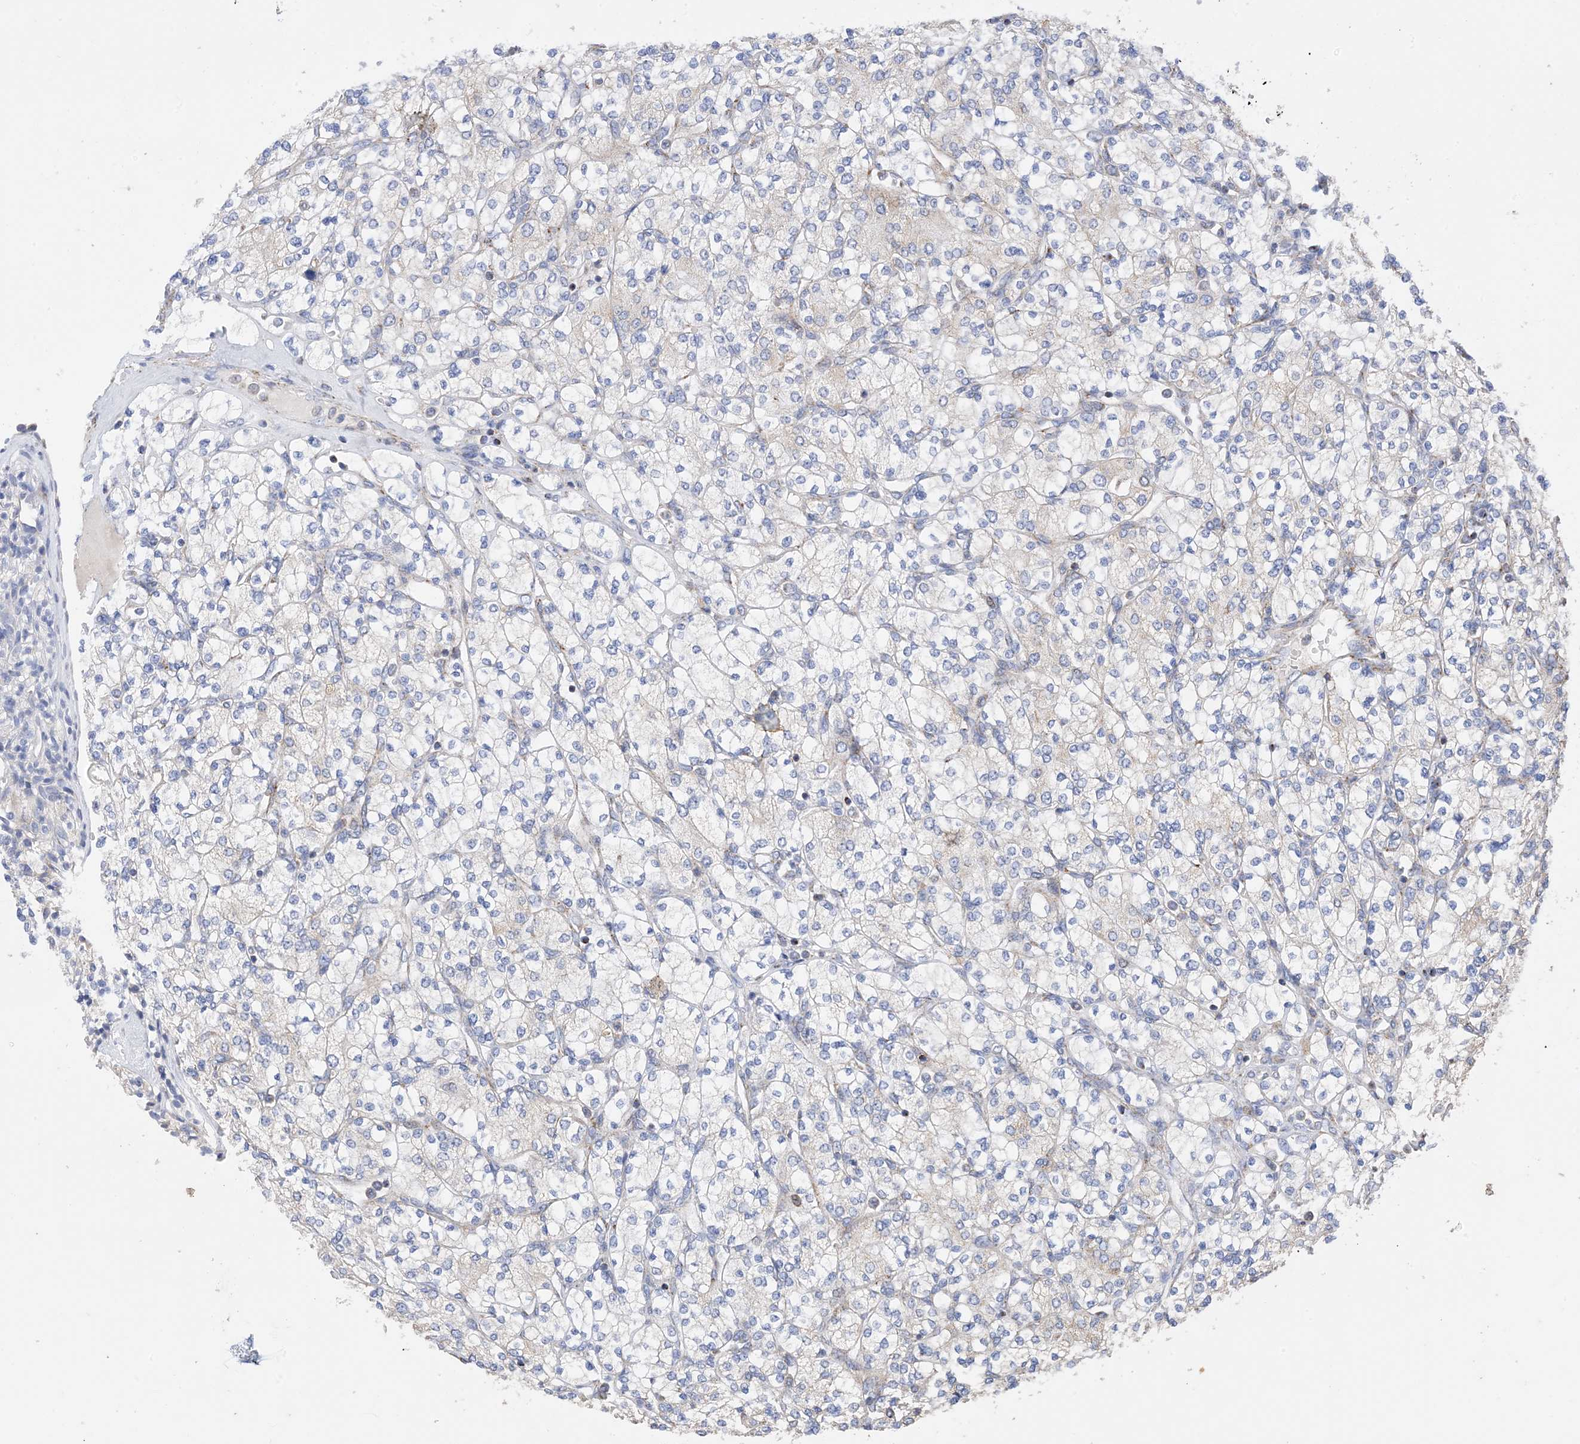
{"staining": {"intensity": "negative", "quantity": "none", "location": "none"}, "tissue": "renal cancer", "cell_type": "Tumor cells", "image_type": "cancer", "snomed": [{"axis": "morphology", "description": "Adenocarcinoma, NOS"}, {"axis": "topography", "description": "Kidney"}], "caption": "Renal cancer (adenocarcinoma) was stained to show a protein in brown. There is no significant expression in tumor cells.", "gene": "PLK4", "patient": {"sex": "male", "age": 77}}